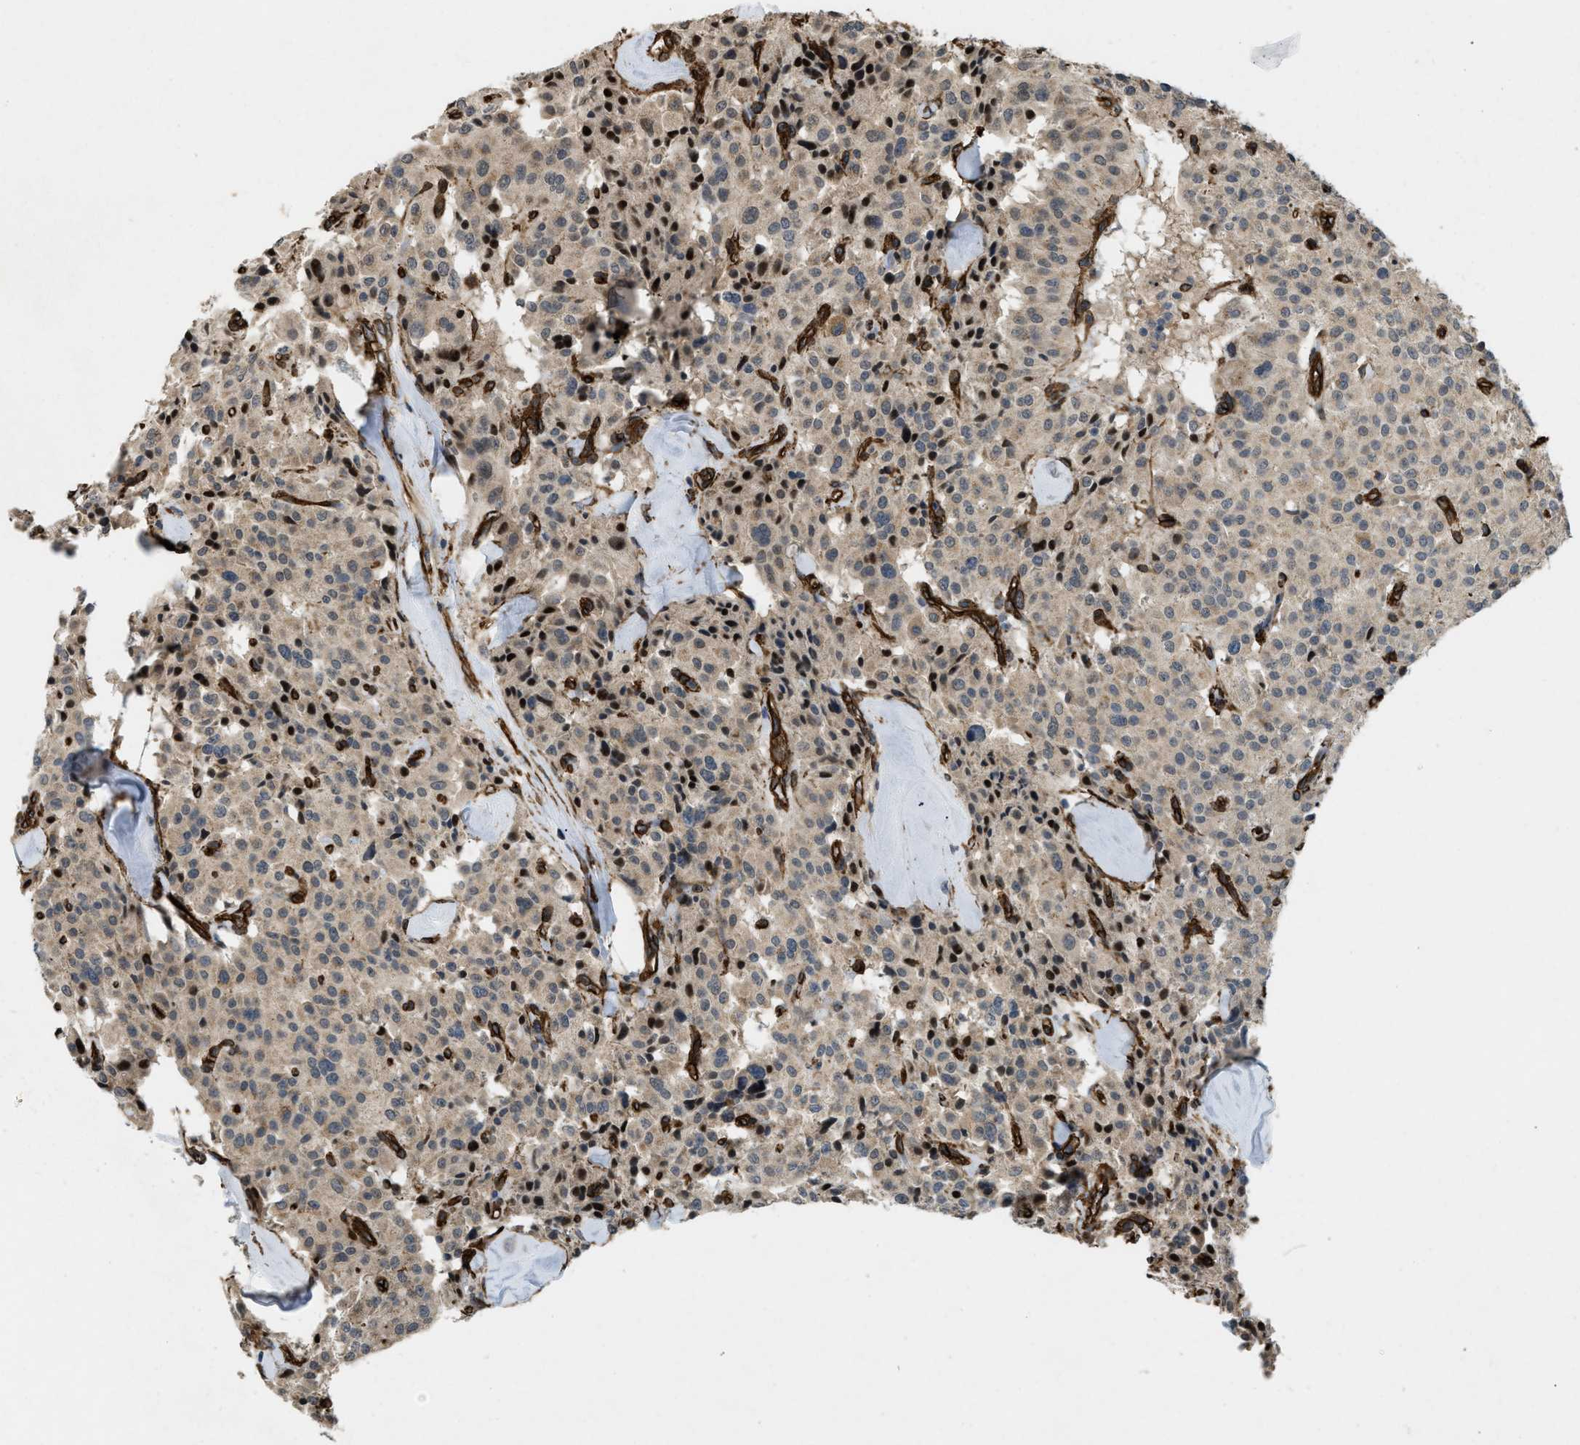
{"staining": {"intensity": "weak", "quantity": ">75%", "location": "cytoplasmic/membranous"}, "tissue": "carcinoid", "cell_type": "Tumor cells", "image_type": "cancer", "snomed": [{"axis": "morphology", "description": "Carcinoid, malignant, NOS"}, {"axis": "topography", "description": "Lung"}], "caption": "Protein expression analysis of carcinoid displays weak cytoplasmic/membranous expression in about >75% of tumor cells. The protein of interest is shown in brown color, while the nuclei are stained blue.", "gene": "NMB", "patient": {"sex": "male", "age": 30}}